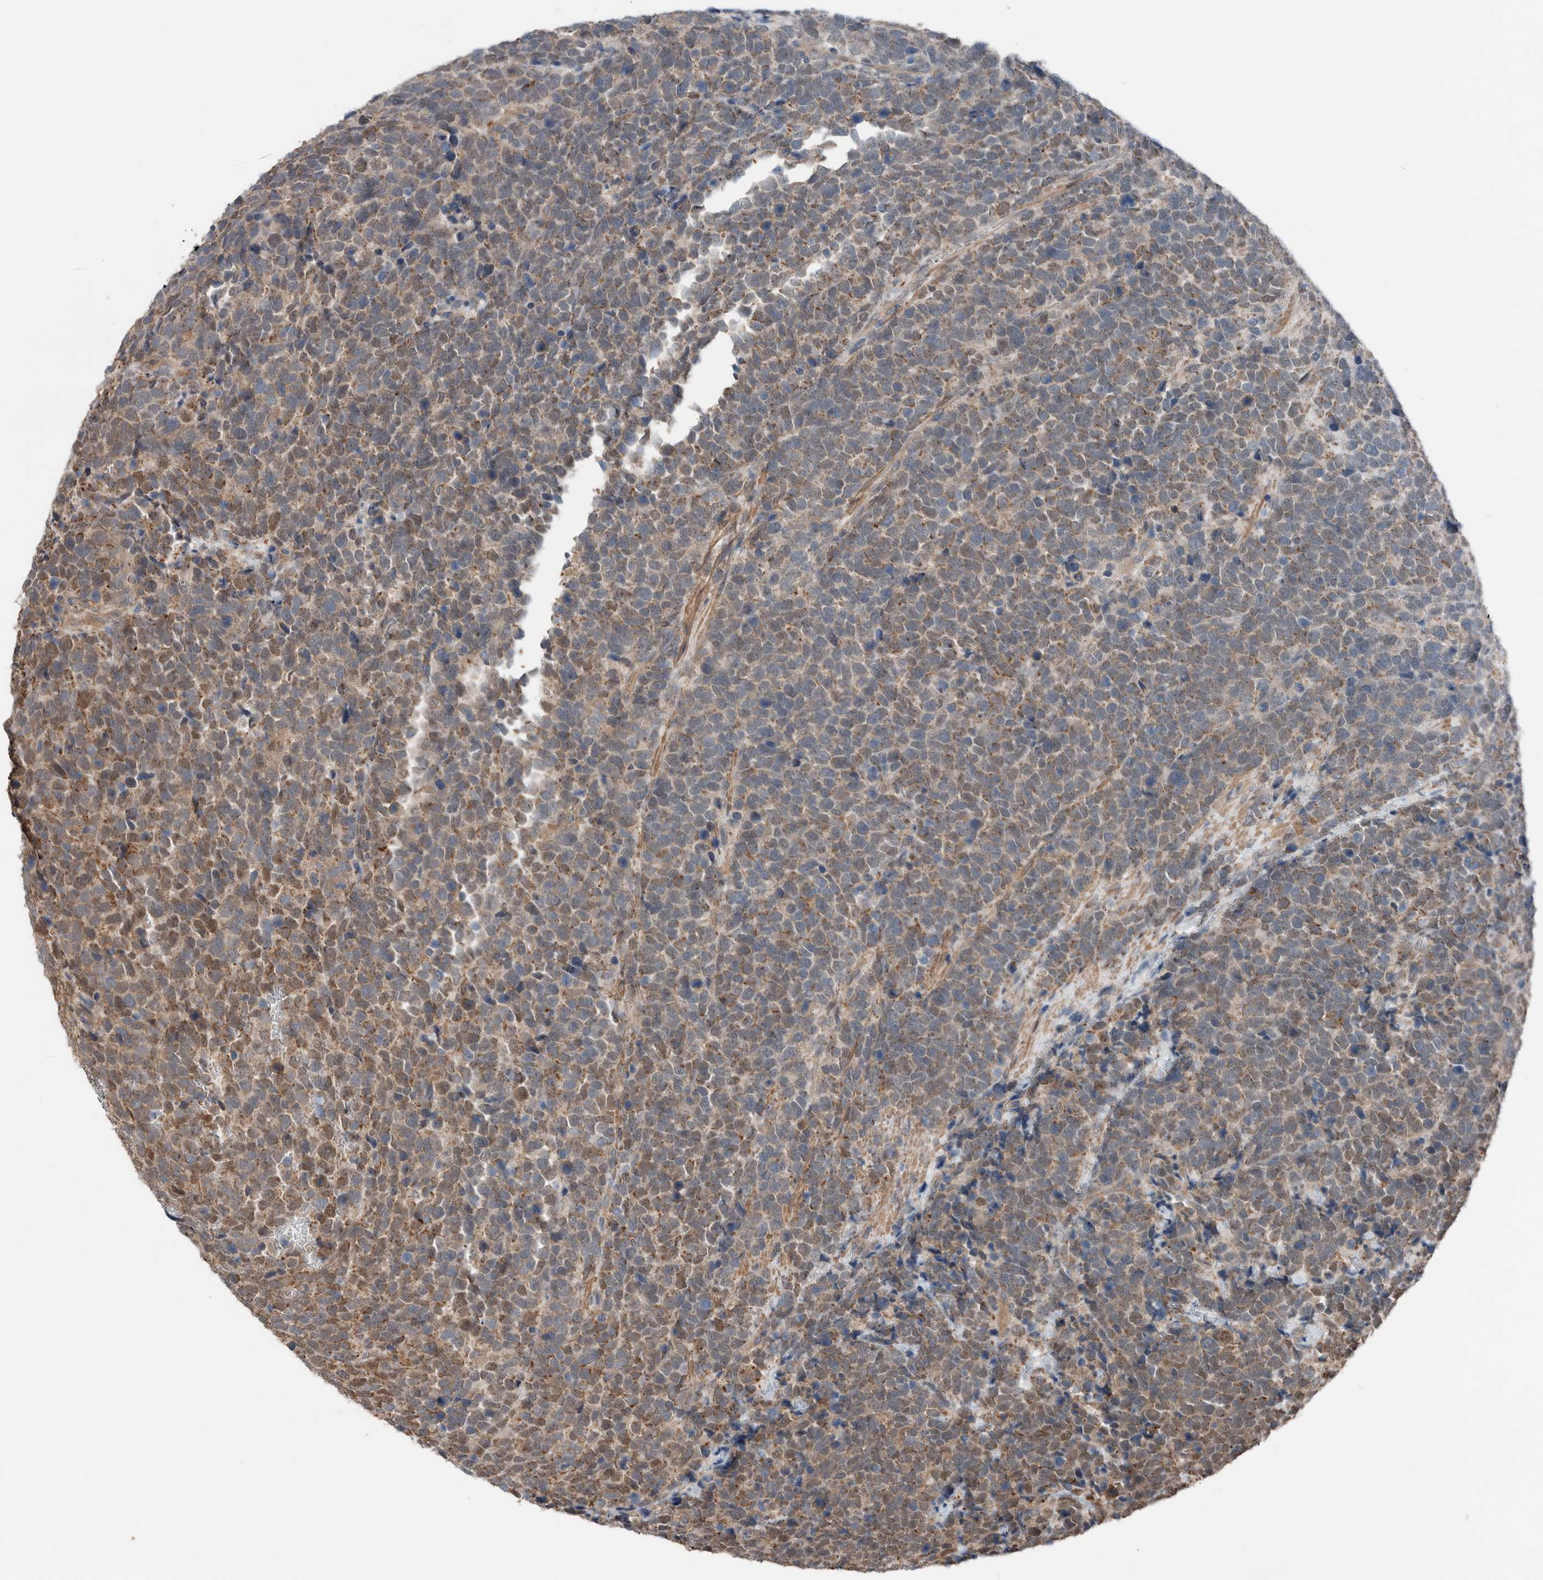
{"staining": {"intensity": "weak", "quantity": ">75%", "location": "cytoplasmic/membranous"}, "tissue": "urothelial cancer", "cell_type": "Tumor cells", "image_type": "cancer", "snomed": [{"axis": "morphology", "description": "Urothelial carcinoma, High grade"}, {"axis": "topography", "description": "Urinary bladder"}], "caption": "The micrograph displays immunohistochemical staining of high-grade urothelial carcinoma. There is weak cytoplasmic/membranous staining is present in approximately >75% of tumor cells.", "gene": "KLK14", "patient": {"sex": "female", "age": 82}}